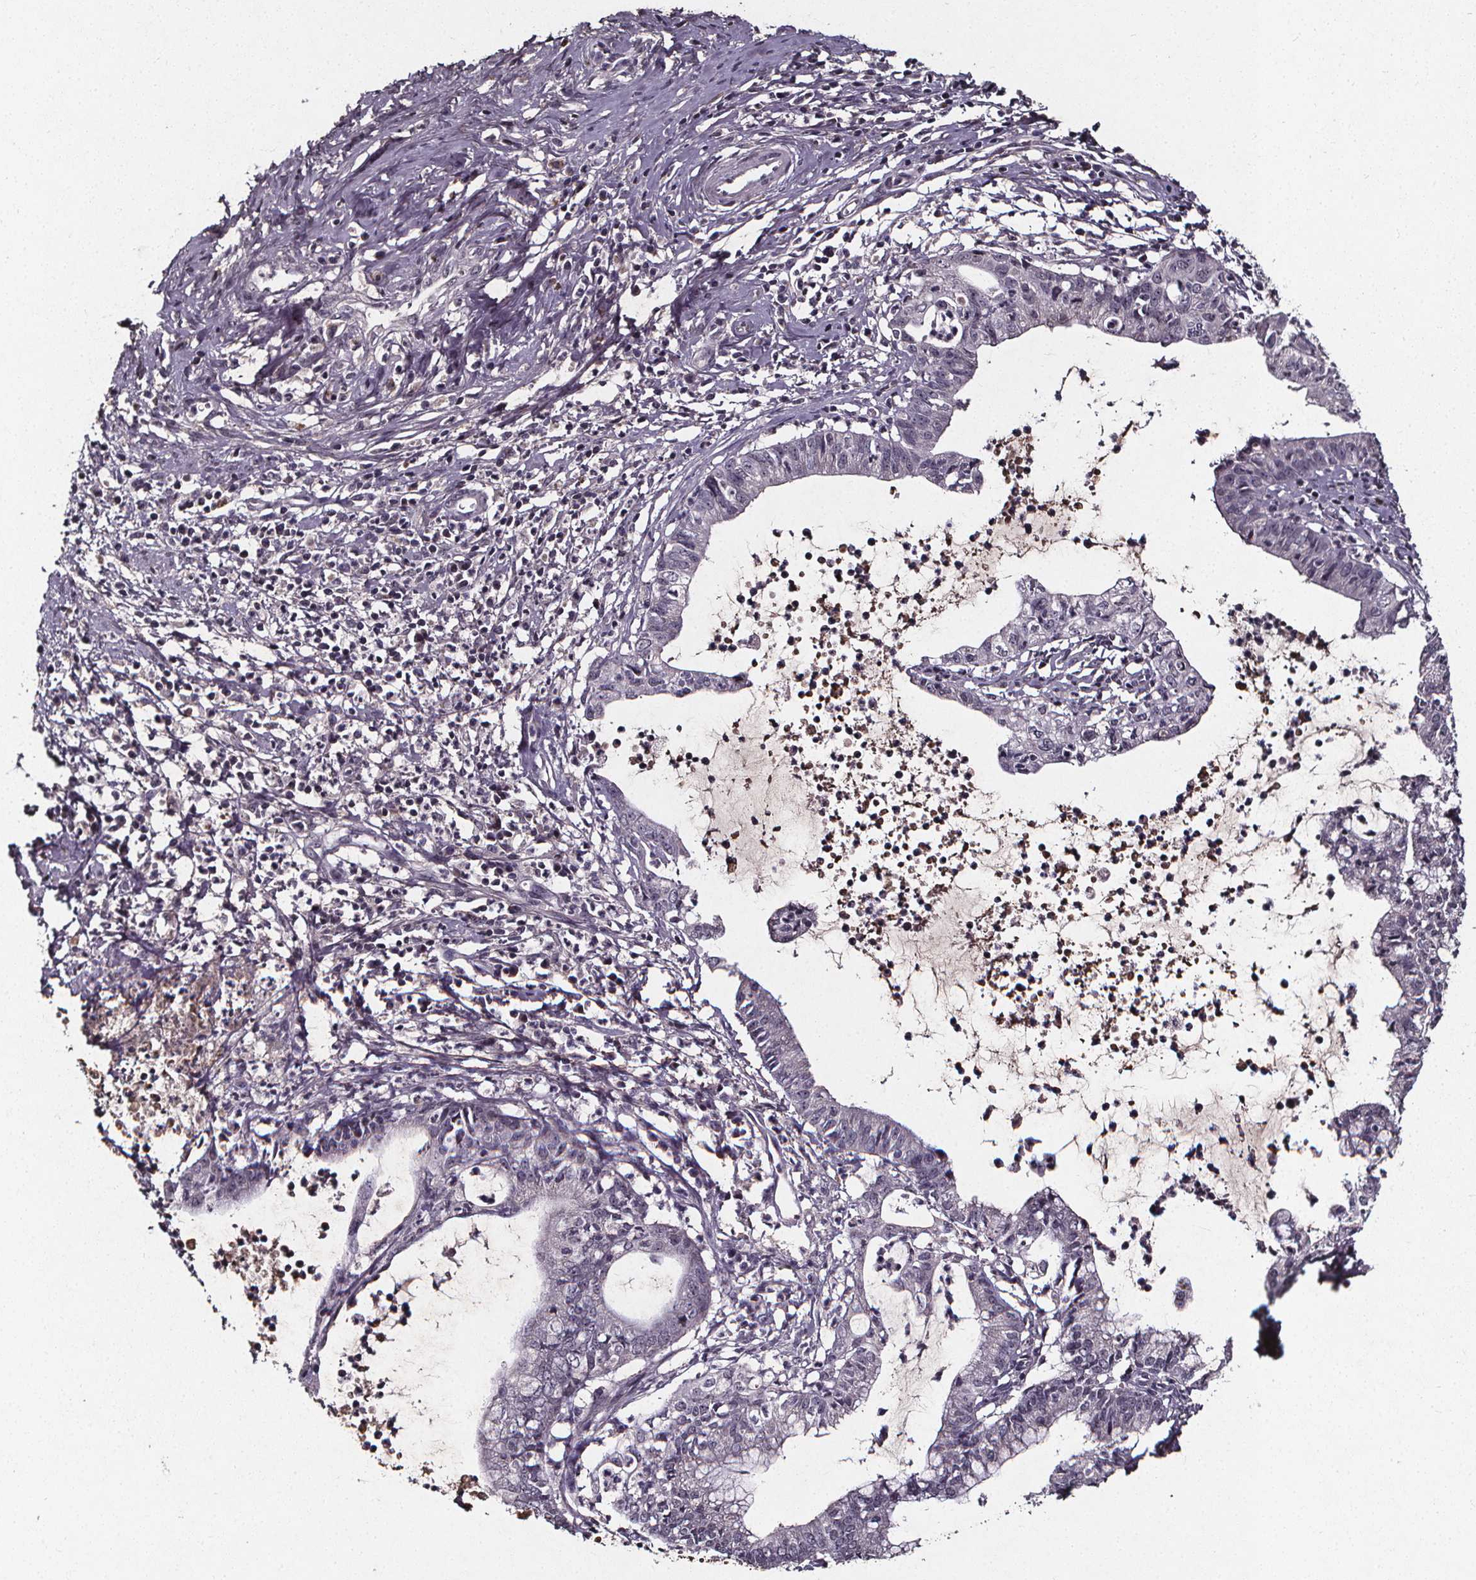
{"staining": {"intensity": "negative", "quantity": "none", "location": "none"}, "tissue": "cervical cancer", "cell_type": "Tumor cells", "image_type": "cancer", "snomed": [{"axis": "morphology", "description": "Normal tissue, NOS"}, {"axis": "morphology", "description": "Adenocarcinoma, NOS"}, {"axis": "topography", "description": "Cervix"}], "caption": "Cervical cancer (adenocarcinoma) was stained to show a protein in brown. There is no significant expression in tumor cells.", "gene": "SPAG8", "patient": {"sex": "female", "age": 38}}